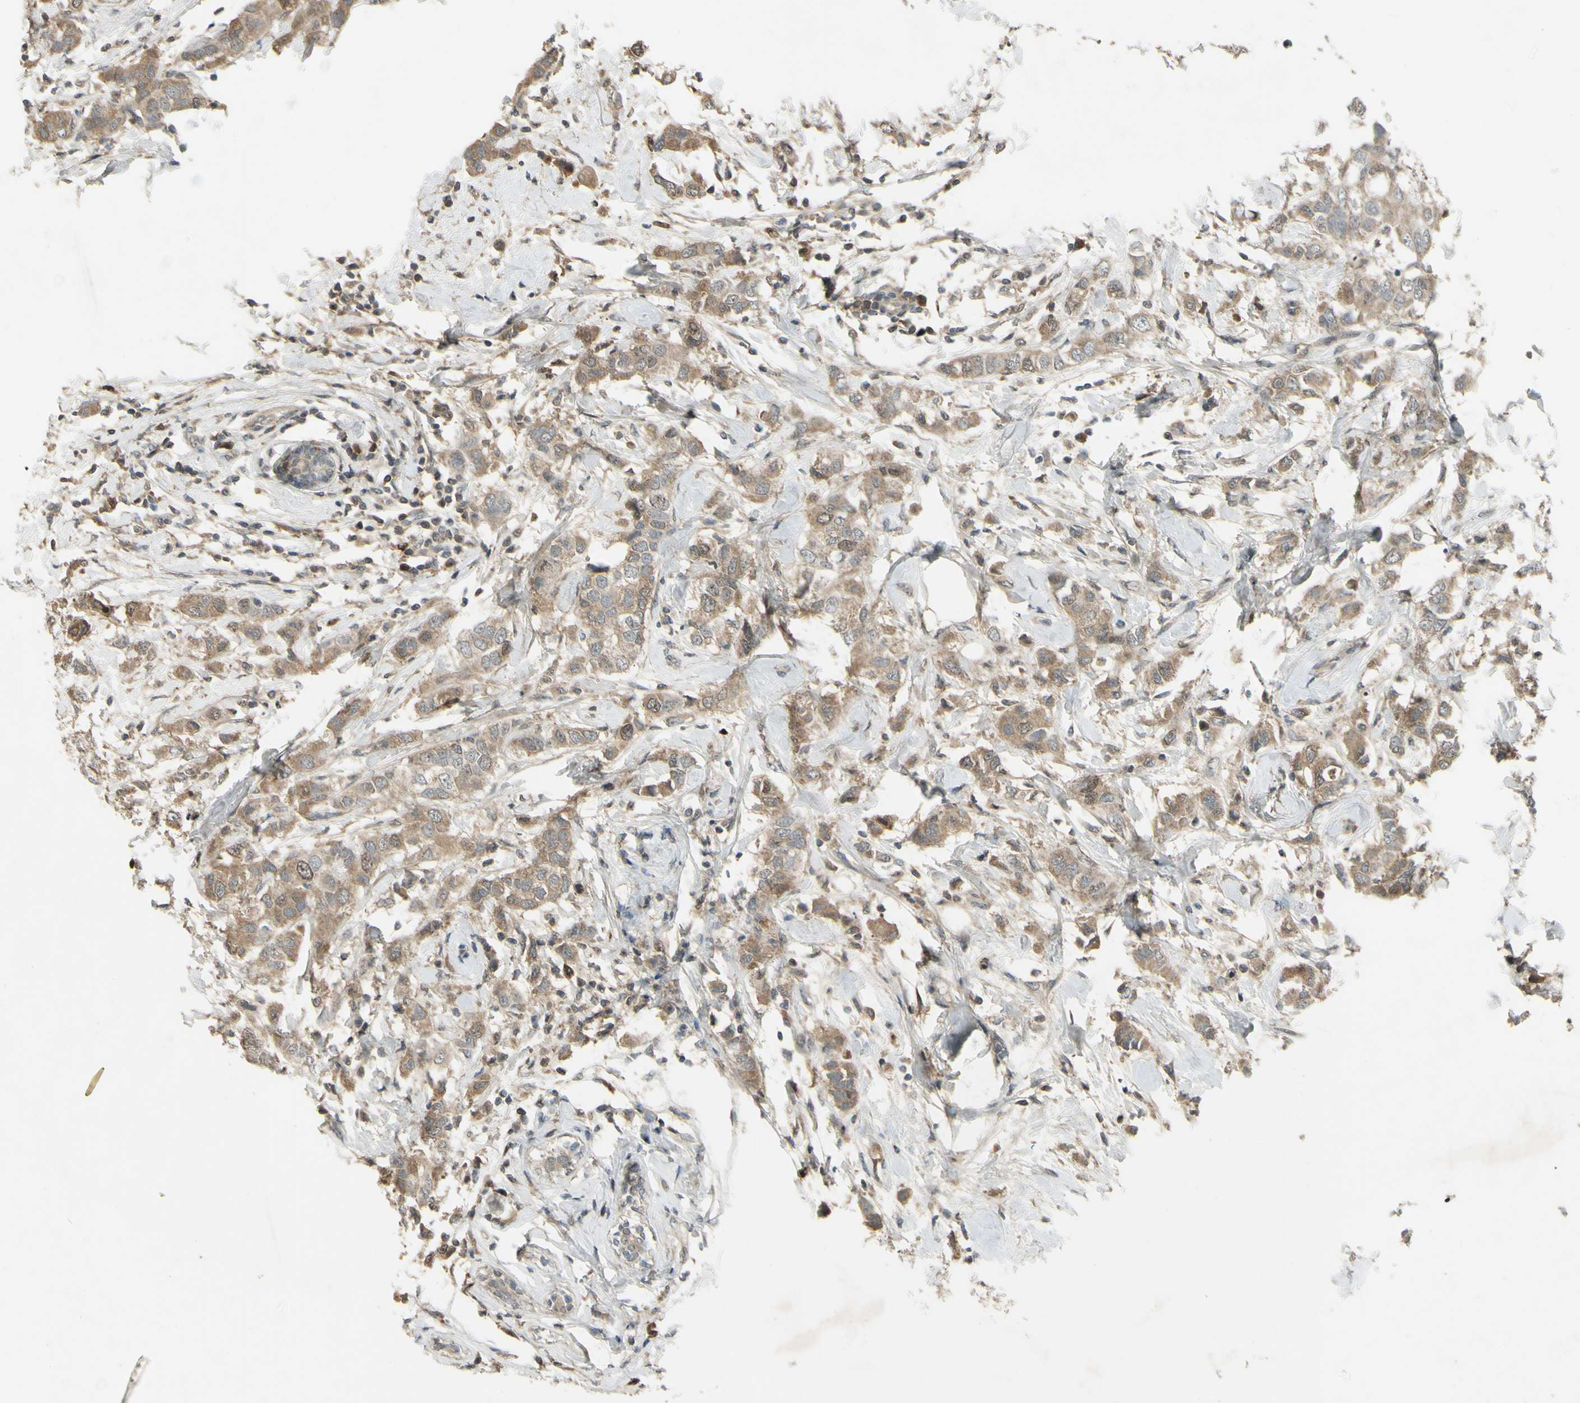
{"staining": {"intensity": "moderate", "quantity": "<25%", "location": "nuclear"}, "tissue": "breast cancer", "cell_type": "Tumor cells", "image_type": "cancer", "snomed": [{"axis": "morphology", "description": "Duct carcinoma"}, {"axis": "topography", "description": "Breast"}], "caption": "Immunohistochemistry (DAB (3,3'-diaminobenzidine)) staining of breast invasive ductal carcinoma shows moderate nuclear protein staining in about <25% of tumor cells. The staining is performed using DAB (3,3'-diaminobenzidine) brown chromogen to label protein expression. The nuclei are counter-stained blue using hematoxylin.", "gene": "RAD18", "patient": {"sex": "female", "age": 50}}